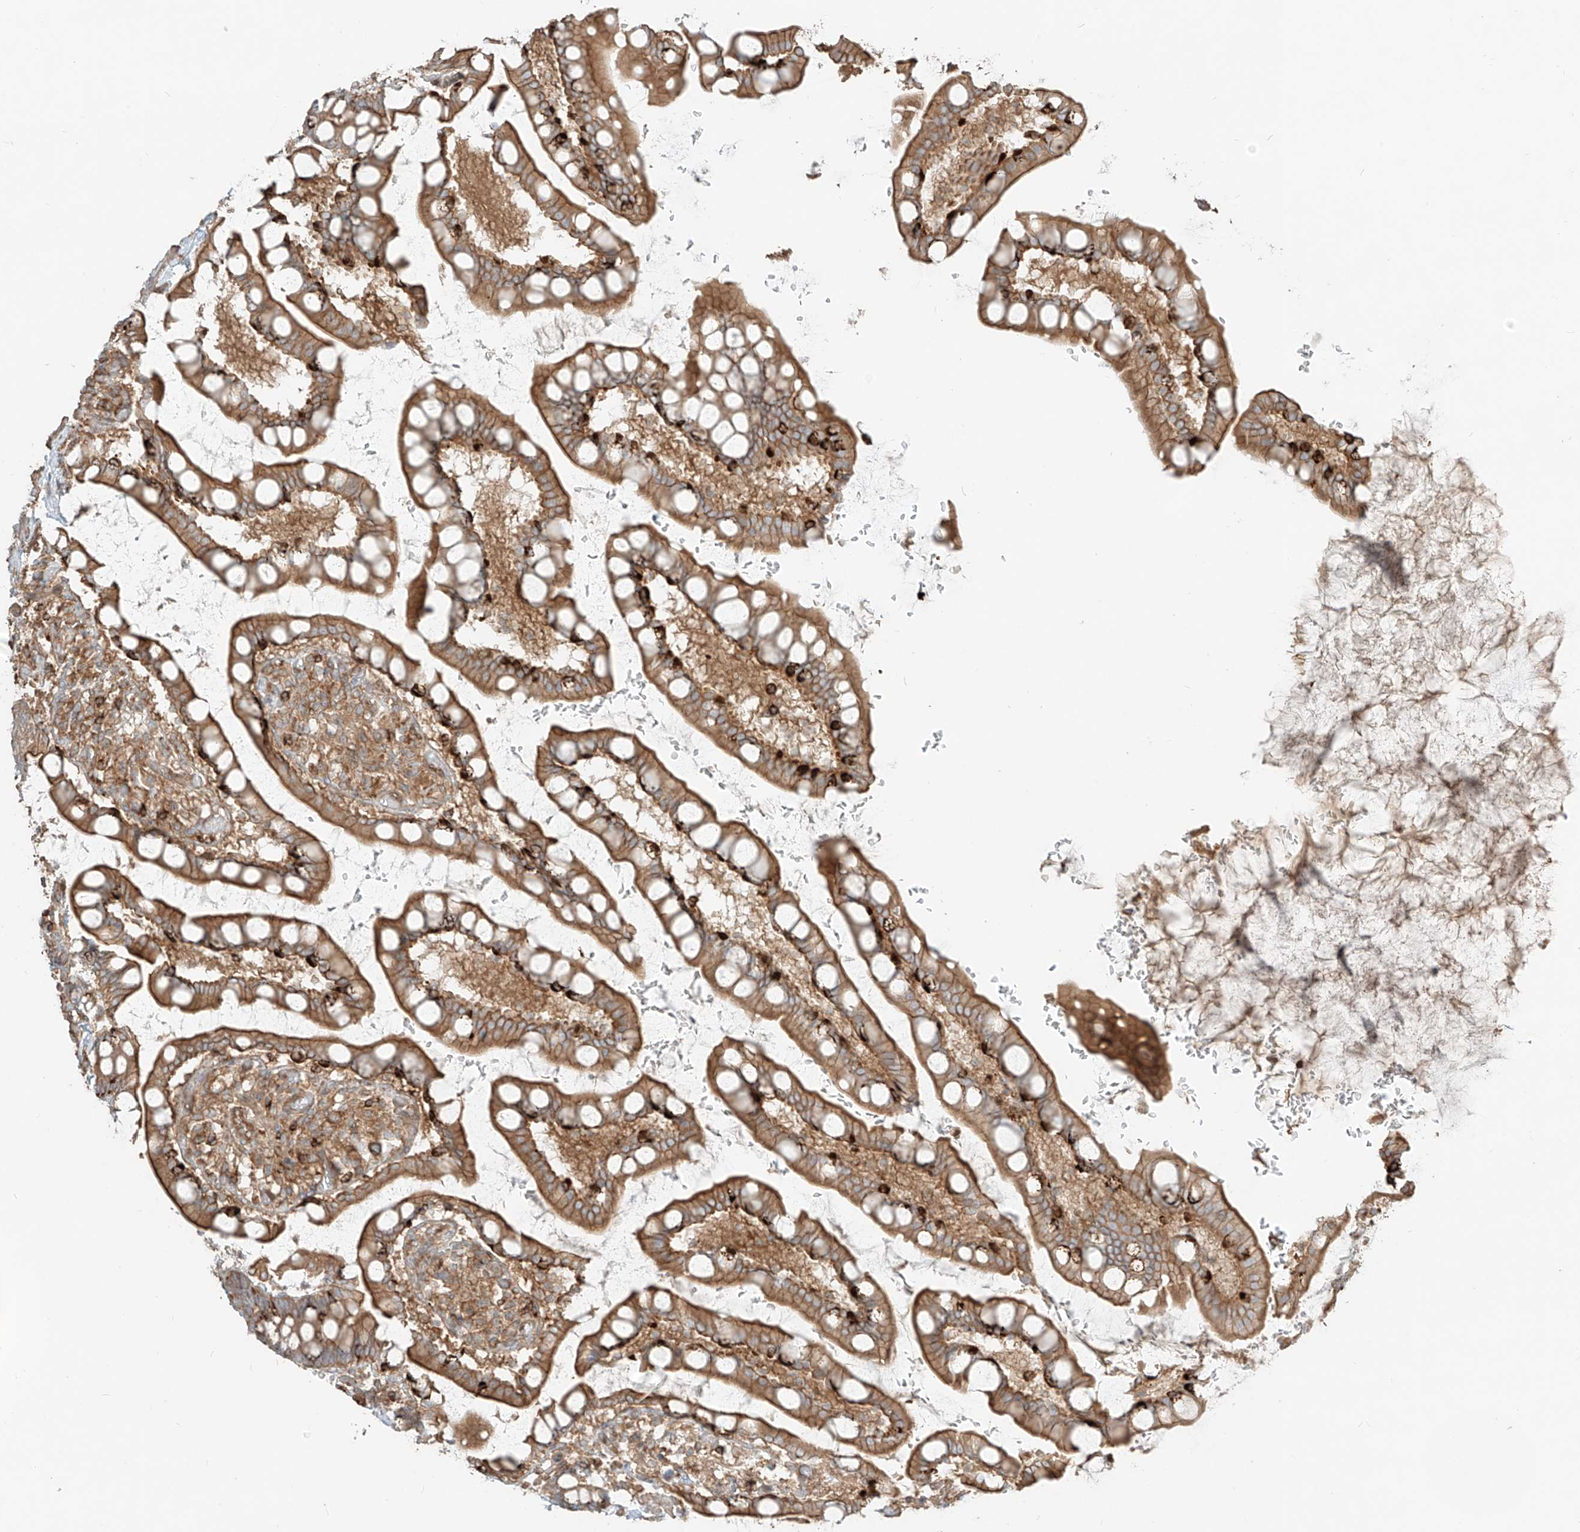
{"staining": {"intensity": "strong", "quantity": "<25%", "location": "cytoplasmic/membranous"}, "tissue": "small intestine", "cell_type": "Glandular cells", "image_type": "normal", "snomed": [{"axis": "morphology", "description": "Normal tissue, NOS"}, {"axis": "topography", "description": "Small intestine"}], "caption": "Immunohistochemistry (IHC) staining of unremarkable small intestine, which displays medium levels of strong cytoplasmic/membranous positivity in approximately <25% of glandular cells indicating strong cytoplasmic/membranous protein staining. The staining was performed using DAB (3,3'-diaminobenzidine) (brown) for protein detection and nuclei were counterstained in hematoxylin (blue).", "gene": "CCDC115", "patient": {"sex": "male", "age": 52}}